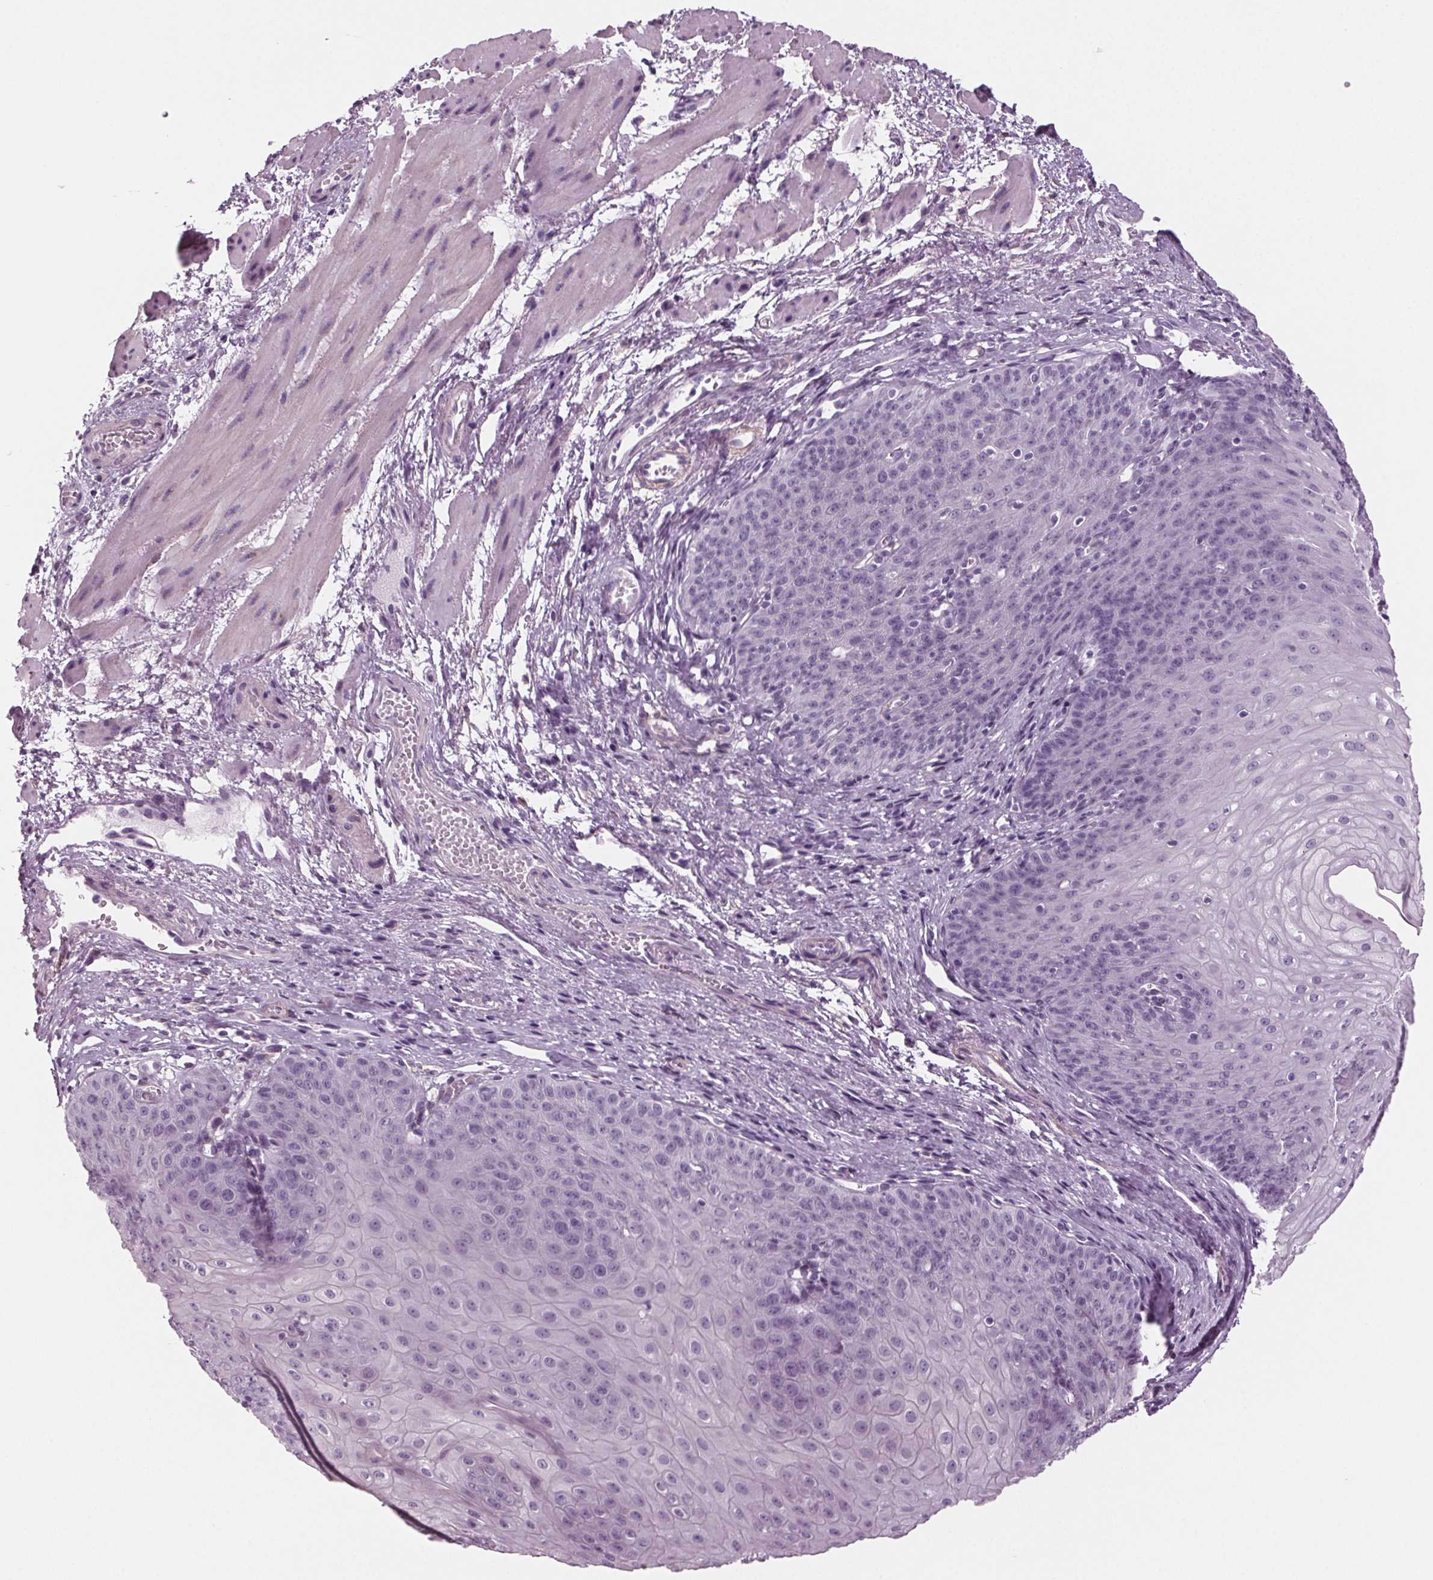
{"staining": {"intensity": "negative", "quantity": "none", "location": "none"}, "tissue": "esophagus", "cell_type": "Squamous epithelial cells", "image_type": "normal", "snomed": [{"axis": "morphology", "description": "Normal tissue, NOS"}, {"axis": "topography", "description": "Esophagus"}], "caption": "IHC photomicrograph of normal human esophagus stained for a protein (brown), which exhibits no positivity in squamous epithelial cells.", "gene": "BHLHE22", "patient": {"sex": "male", "age": 71}}